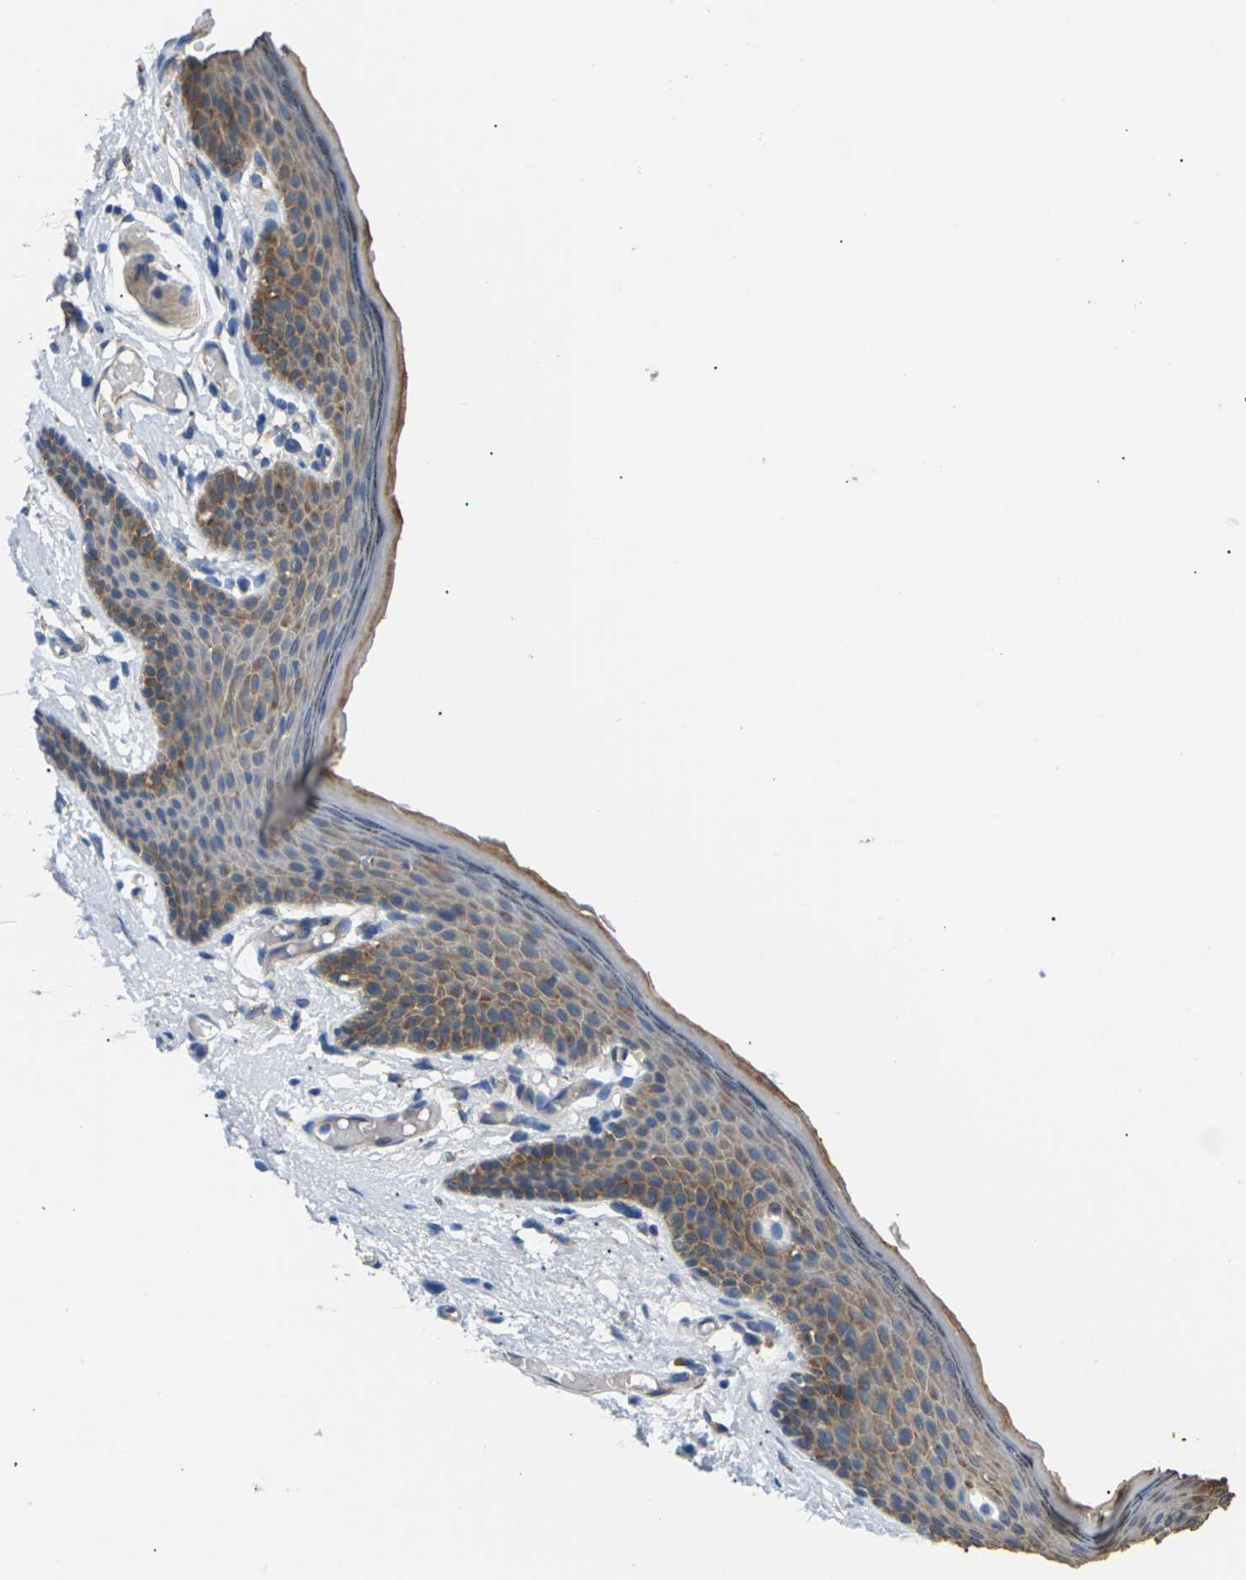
{"staining": {"intensity": "moderate", "quantity": ">75%", "location": "cytoplasmic/membranous"}, "tissue": "skin", "cell_type": "Epidermal cells", "image_type": "normal", "snomed": [{"axis": "morphology", "description": "Normal tissue, NOS"}, {"axis": "topography", "description": "Vulva"}], "caption": "High-magnification brightfield microscopy of normal skin stained with DAB (3,3'-diaminobenzidine) (brown) and counterstained with hematoxylin (blue). epidermal cells exhibit moderate cytoplasmic/membranous staining is seen in approximately>75% of cells.", "gene": "KLHDC8B", "patient": {"sex": "female", "age": 54}}